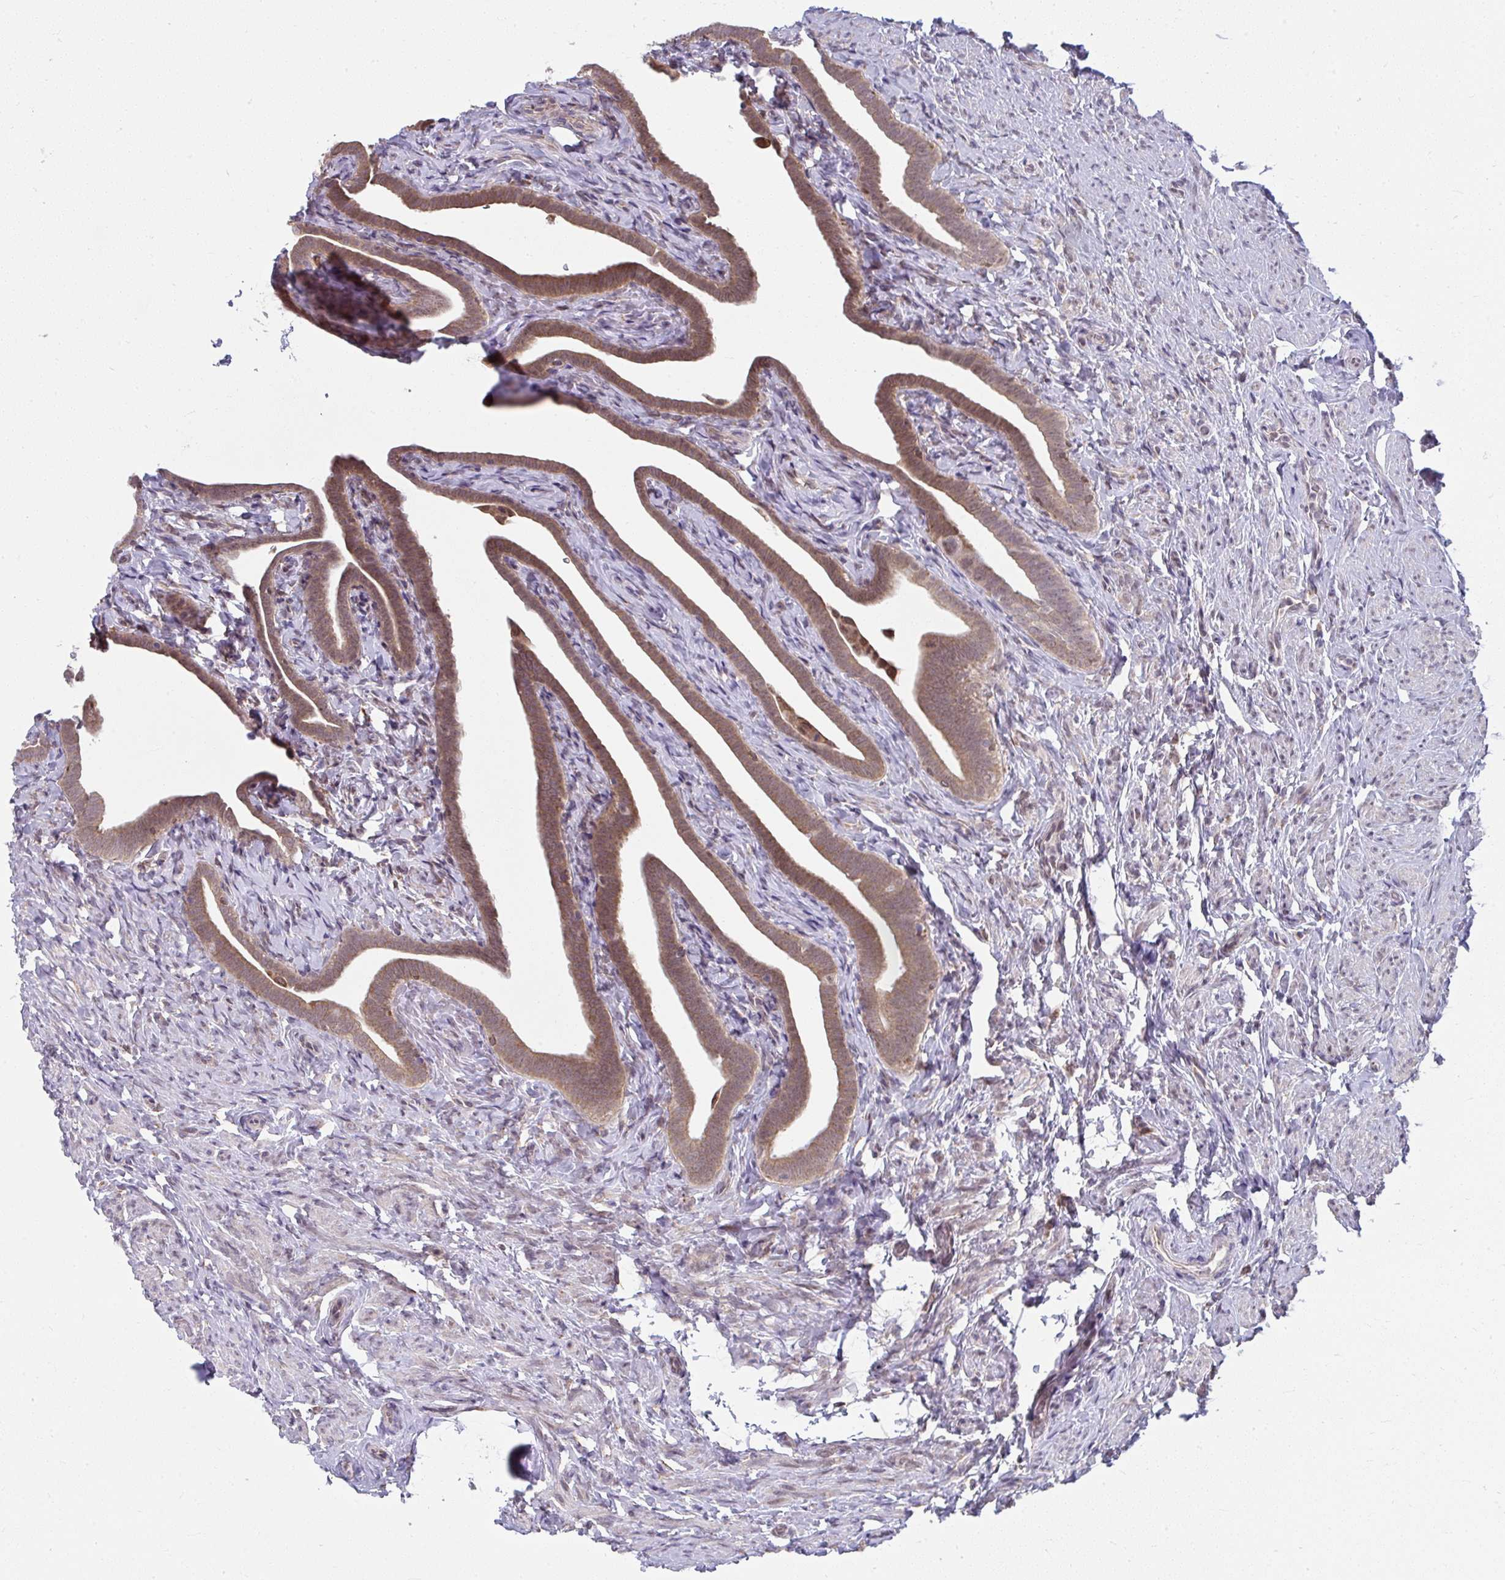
{"staining": {"intensity": "moderate", "quantity": ">75%", "location": "cytoplasmic/membranous,nuclear"}, "tissue": "fallopian tube", "cell_type": "Glandular cells", "image_type": "normal", "snomed": [{"axis": "morphology", "description": "Normal tissue, NOS"}, {"axis": "topography", "description": "Fallopian tube"}], "caption": "Immunohistochemical staining of benign fallopian tube exhibits medium levels of moderate cytoplasmic/membranous,nuclear staining in about >75% of glandular cells.", "gene": "NMNAT1", "patient": {"sex": "female", "age": 69}}